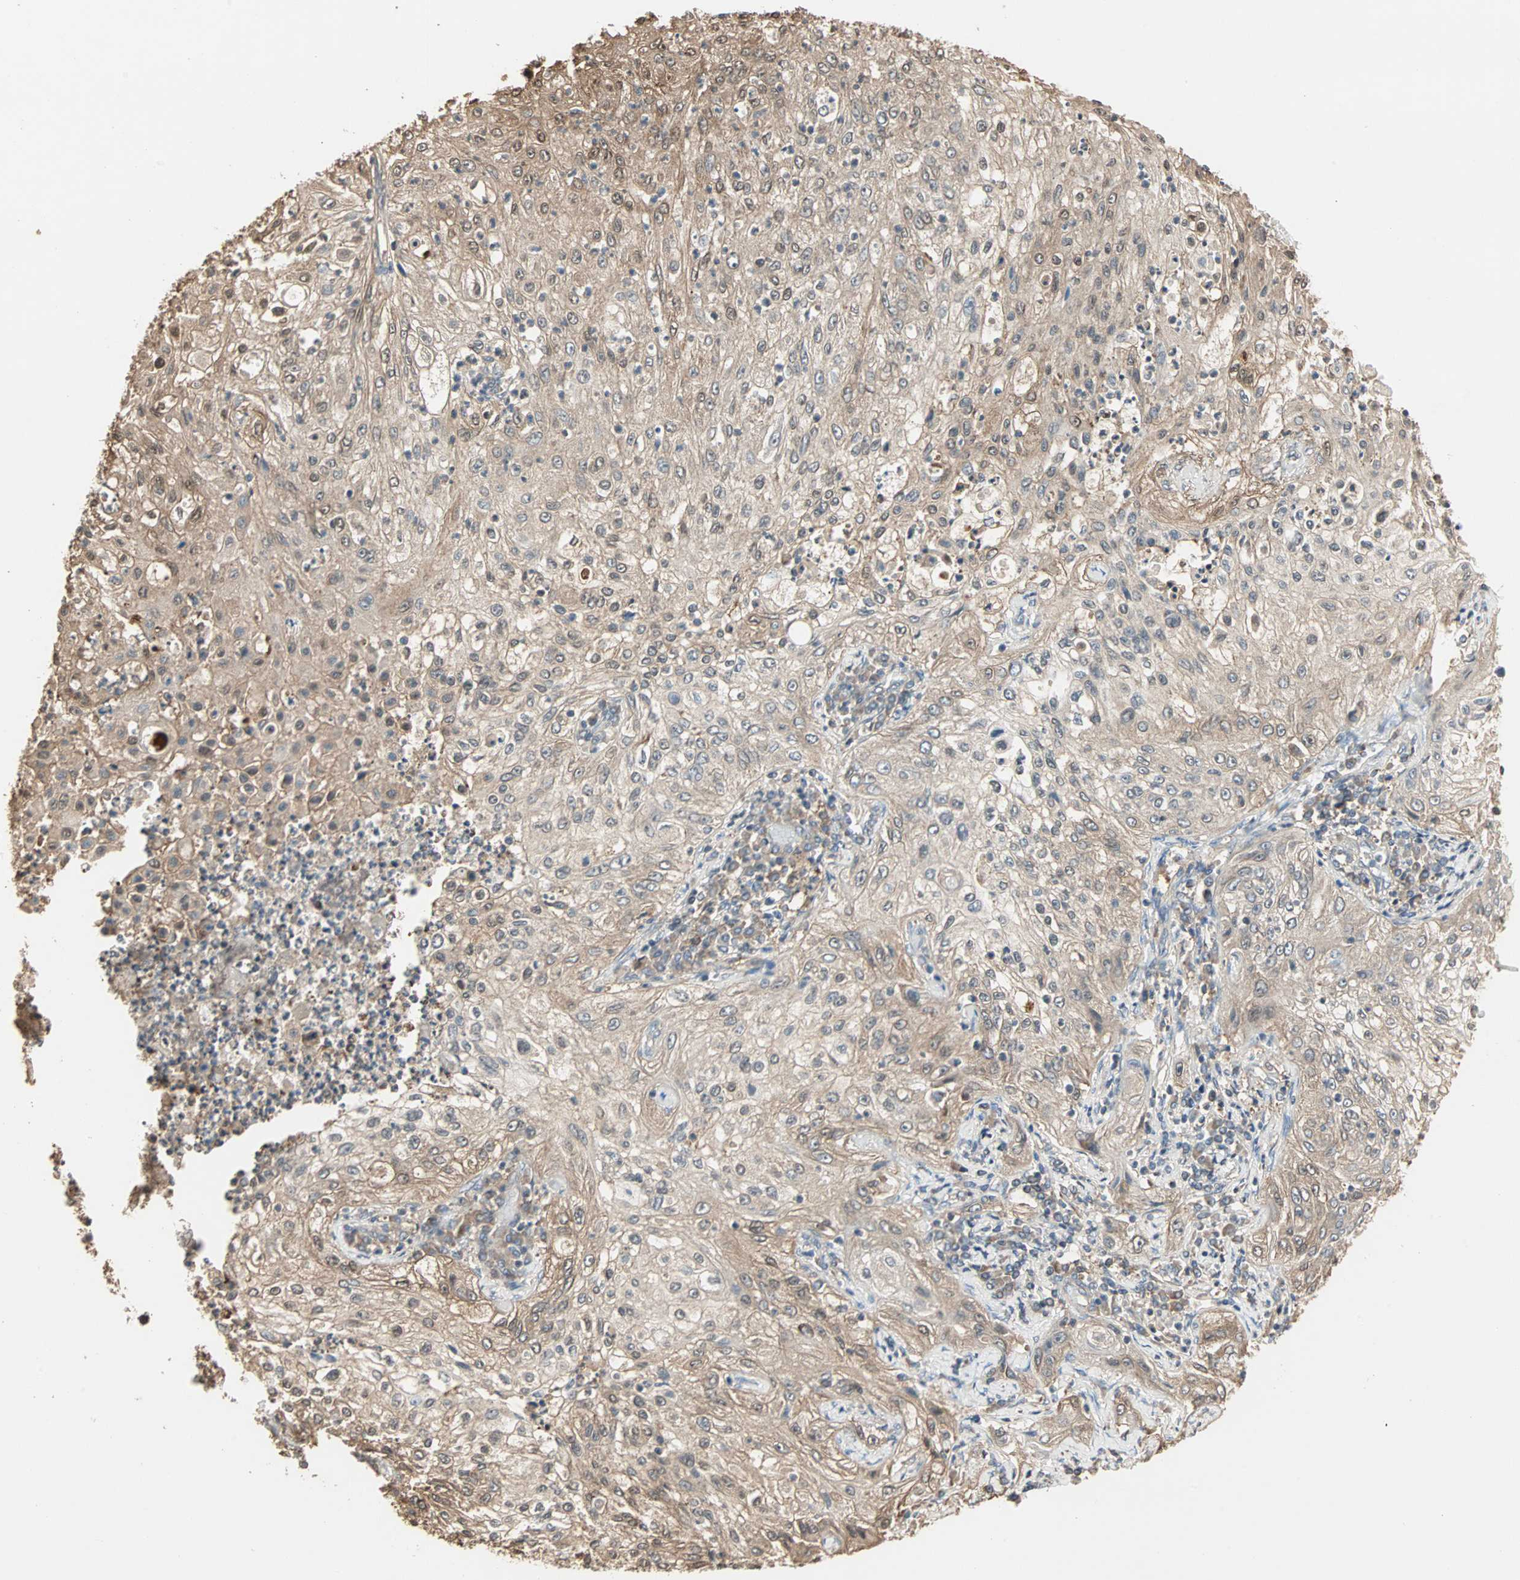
{"staining": {"intensity": "moderate", "quantity": ">75%", "location": "cytoplasmic/membranous,nuclear"}, "tissue": "lung cancer", "cell_type": "Tumor cells", "image_type": "cancer", "snomed": [{"axis": "morphology", "description": "Inflammation, NOS"}, {"axis": "morphology", "description": "Squamous cell carcinoma, NOS"}, {"axis": "topography", "description": "Lymph node"}, {"axis": "topography", "description": "Soft tissue"}, {"axis": "topography", "description": "Lung"}], "caption": "Lung cancer (squamous cell carcinoma) tissue displays moderate cytoplasmic/membranous and nuclear staining in about >75% of tumor cells Immunohistochemistry stains the protein of interest in brown and the nuclei are stained blue.", "gene": "DRG2", "patient": {"sex": "male", "age": 66}}